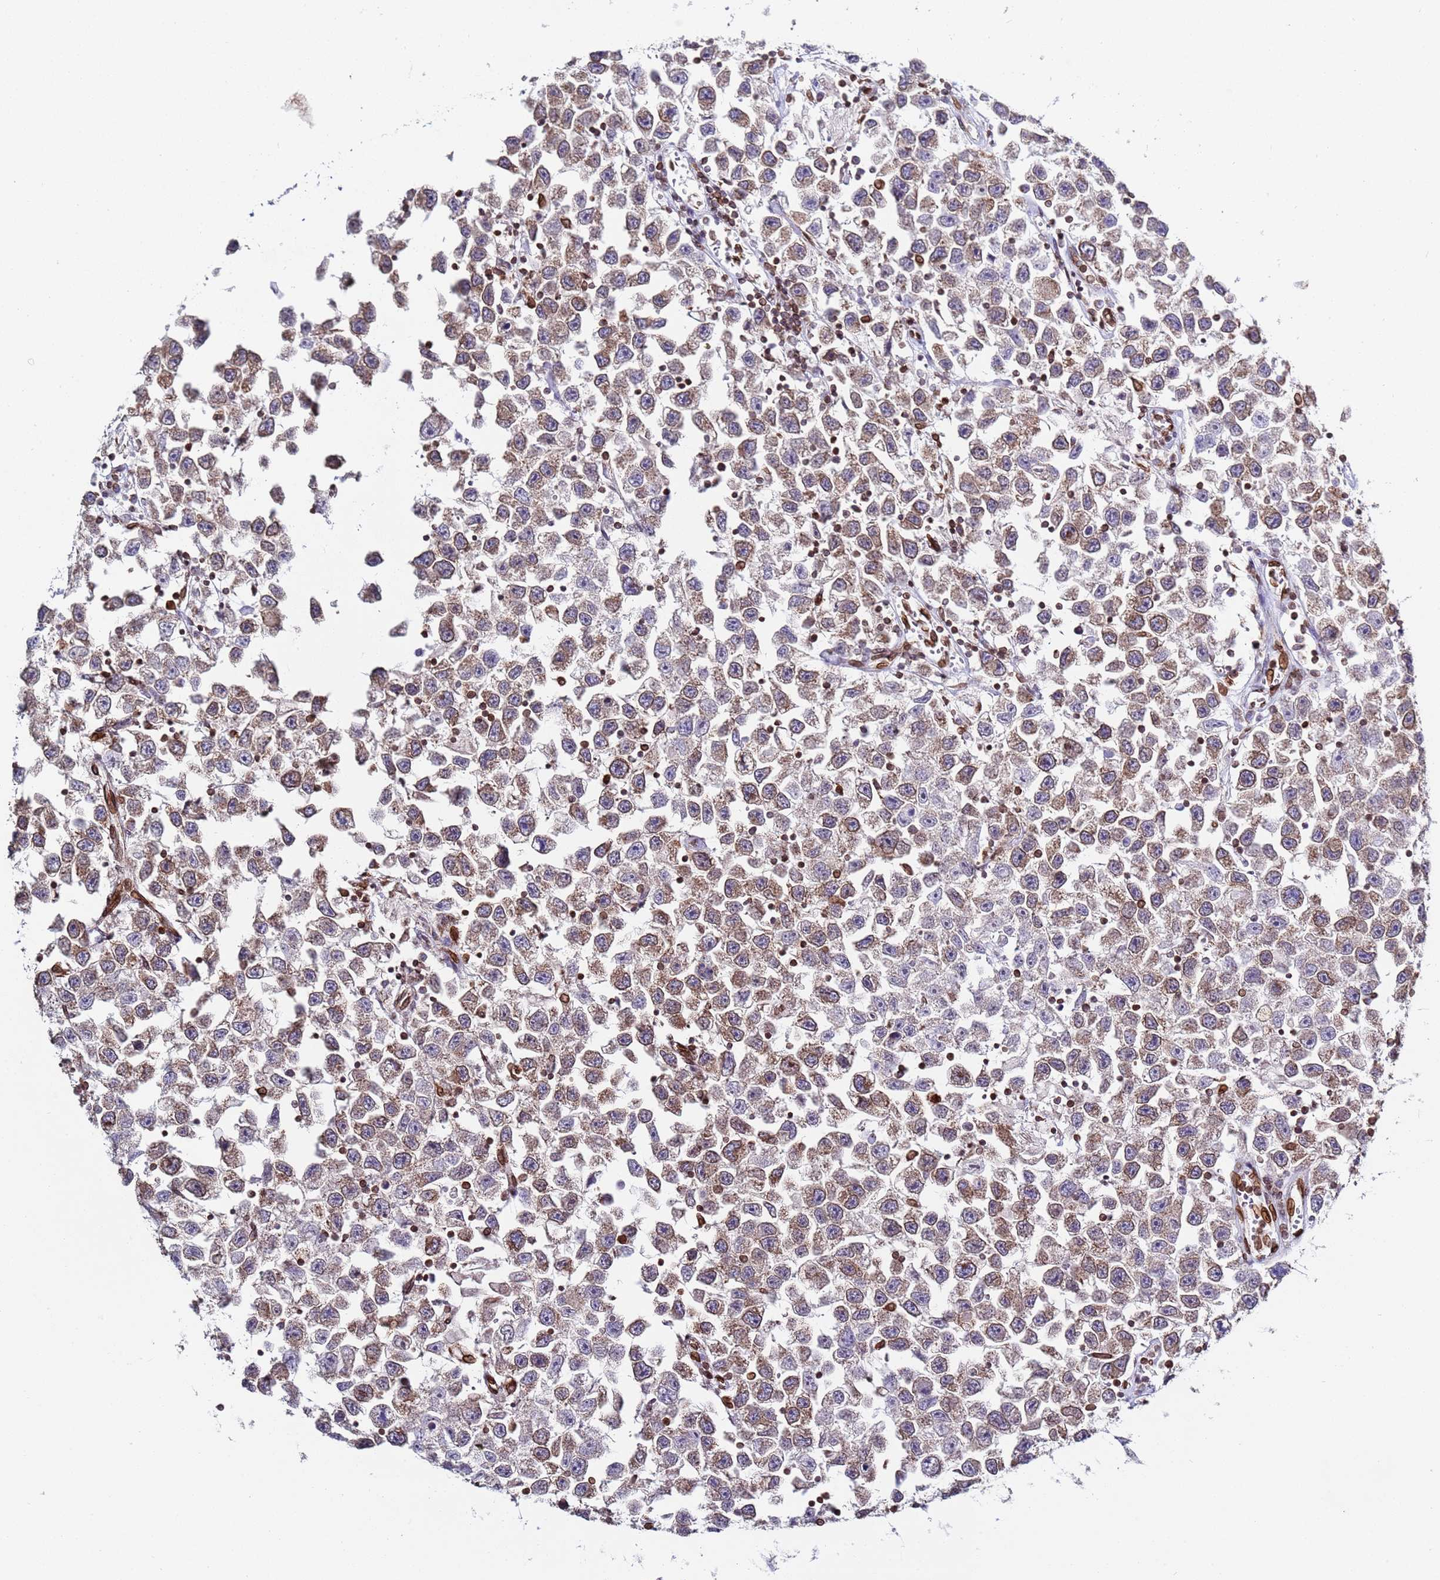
{"staining": {"intensity": "moderate", "quantity": ">75%", "location": "cytoplasmic/membranous"}, "tissue": "testis cancer", "cell_type": "Tumor cells", "image_type": "cancer", "snomed": [{"axis": "morphology", "description": "Seminoma, NOS"}, {"axis": "topography", "description": "Testis"}], "caption": "Protein staining reveals moderate cytoplasmic/membranous positivity in approximately >75% of tumor cells in testis cancer. Immunohistochemistry (ihc) stains the protein of interest in brown and the nuclei are stained blue.", "gene": "TOR1AIP1", "patient": {"sex": "male", "age": 26}}